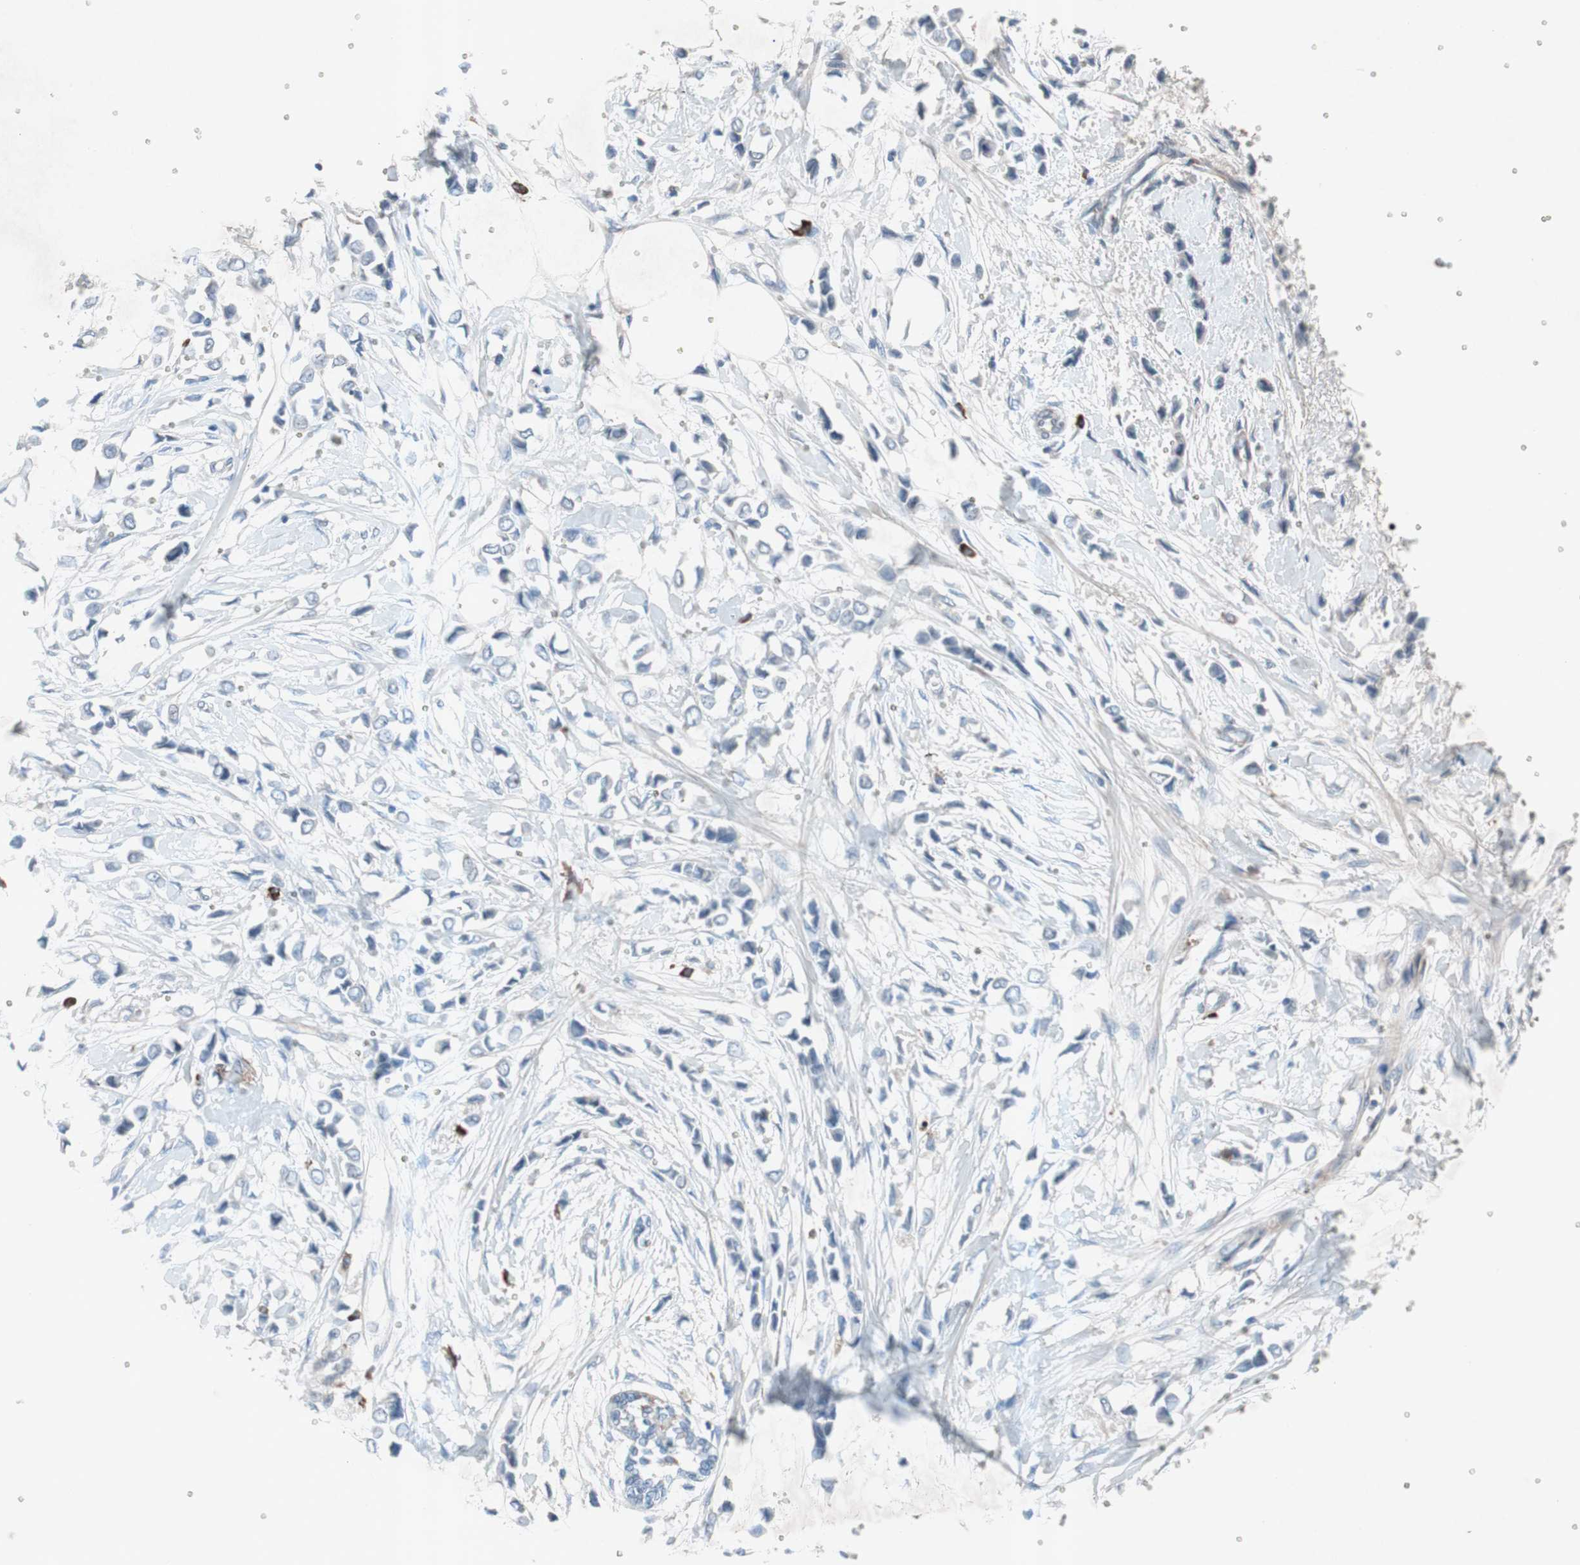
{"staining": {"intensity": "negative", "quantity": "none", "location": "none"}, "tissue": "breast cancer", "cell_type": "Tumor cells", "image_type": "cancer", "snomed": [{"axis": "morphology", "description": "Lobular carcinoma"}, {"axis": "topography", "description": "Breast"}], "caption": "Immunohistochemical staining of lobular carcinoma (breast) shows no significant positivity in tumor cells.", "gene": "GRB7", "patient": {"sex": "female", "age": 51}}